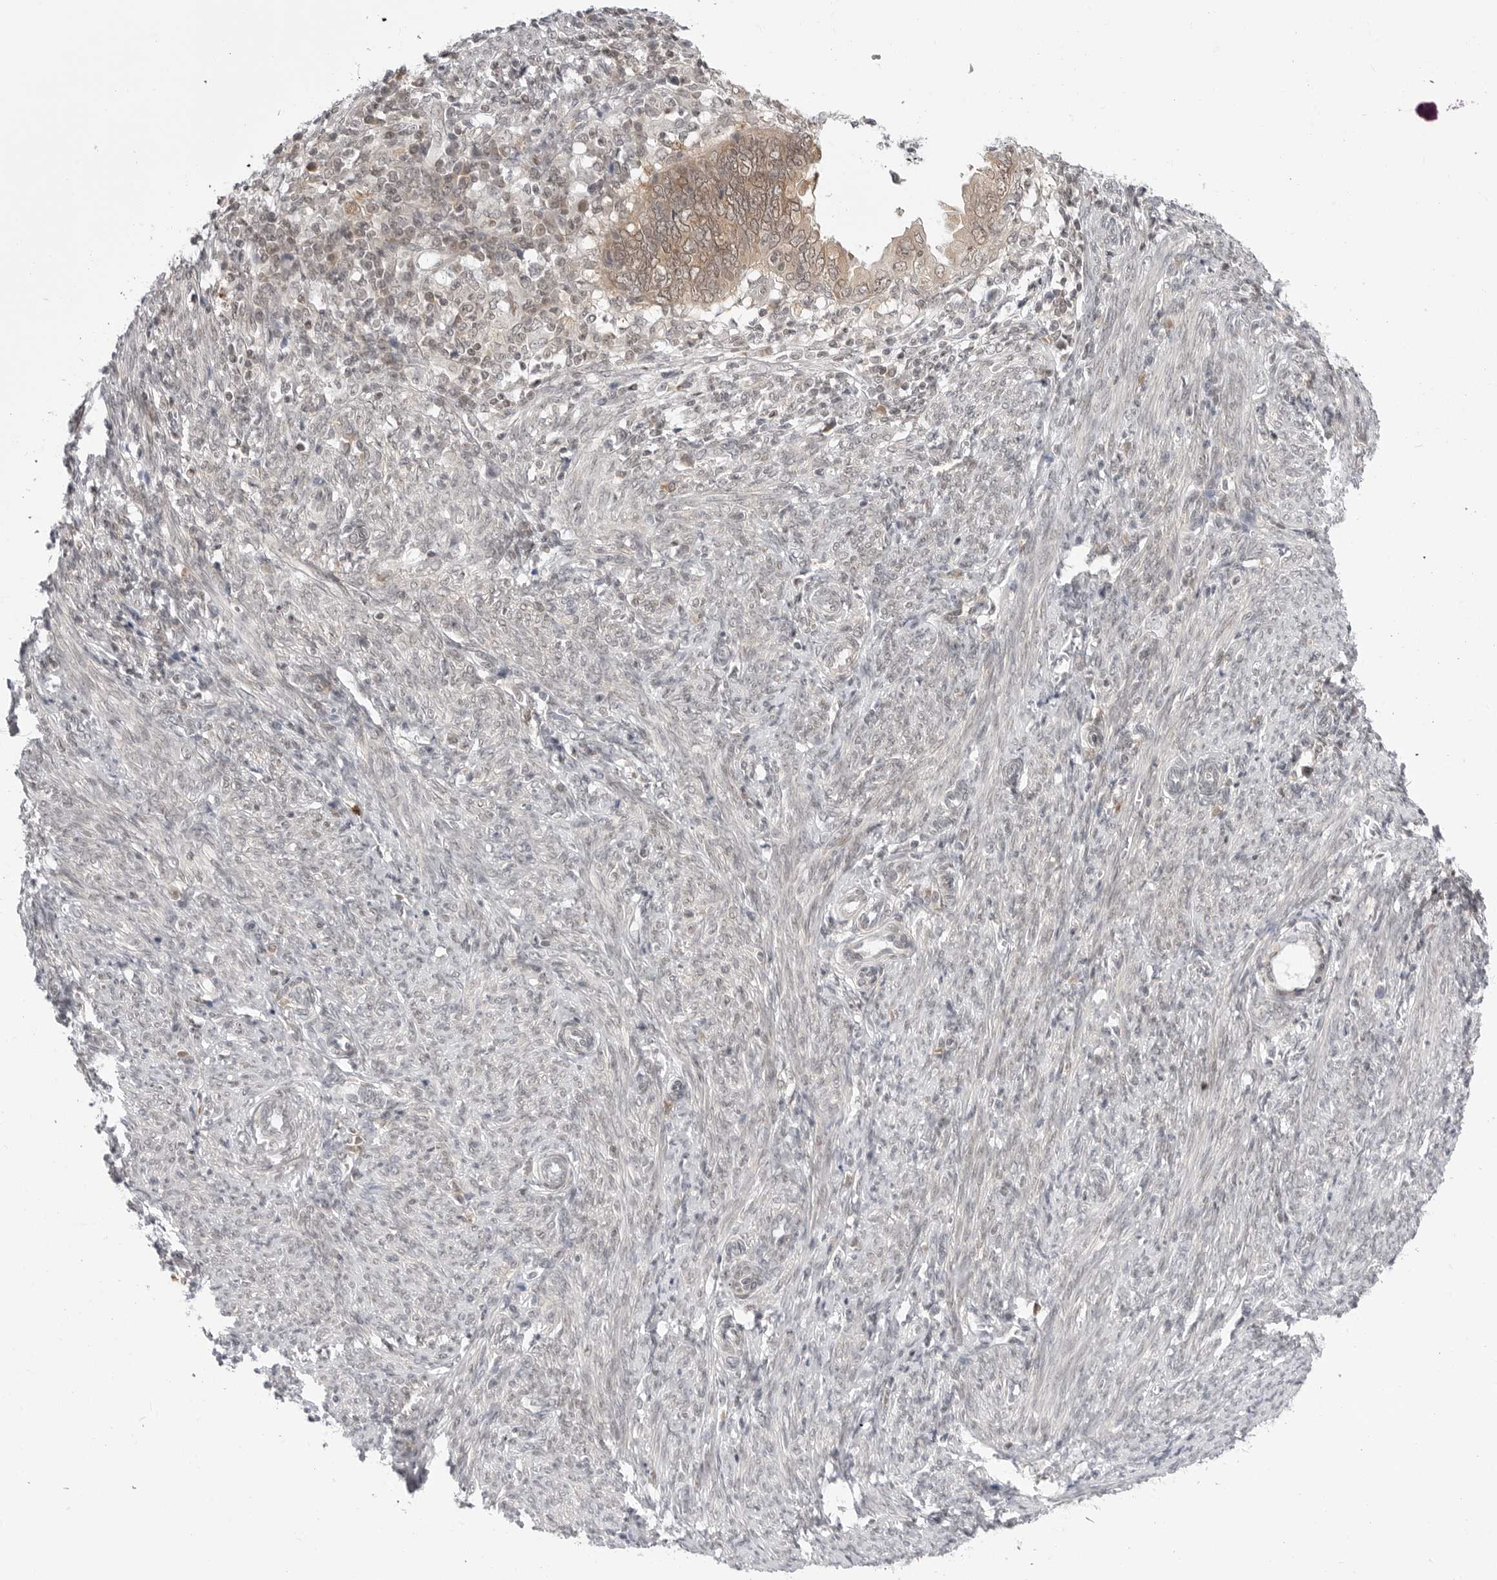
{"staining": {"intensity": "moderate", "quantity": ">75%", "location": "cytoplasmic/membranous"}, "tissue": "endometrial cancer", "cell_type": "Tumor cells", "image_type": "cancer", "snomed": [{"axis": "morphology", "description": "Adenocarcinoma, NOS"}, {"axis": "topography", "description": "Uterus"}], "caption": "Endometrial cancer stained with DAB (3,3'-diaminobenzidine) IHC exhibits medium levels of moderate cytoplasmic/membranous expression in approximately >75% of tumor cells.", "gene": "PPP2R5C", "patient": {"sex": "female", "age": 77}}